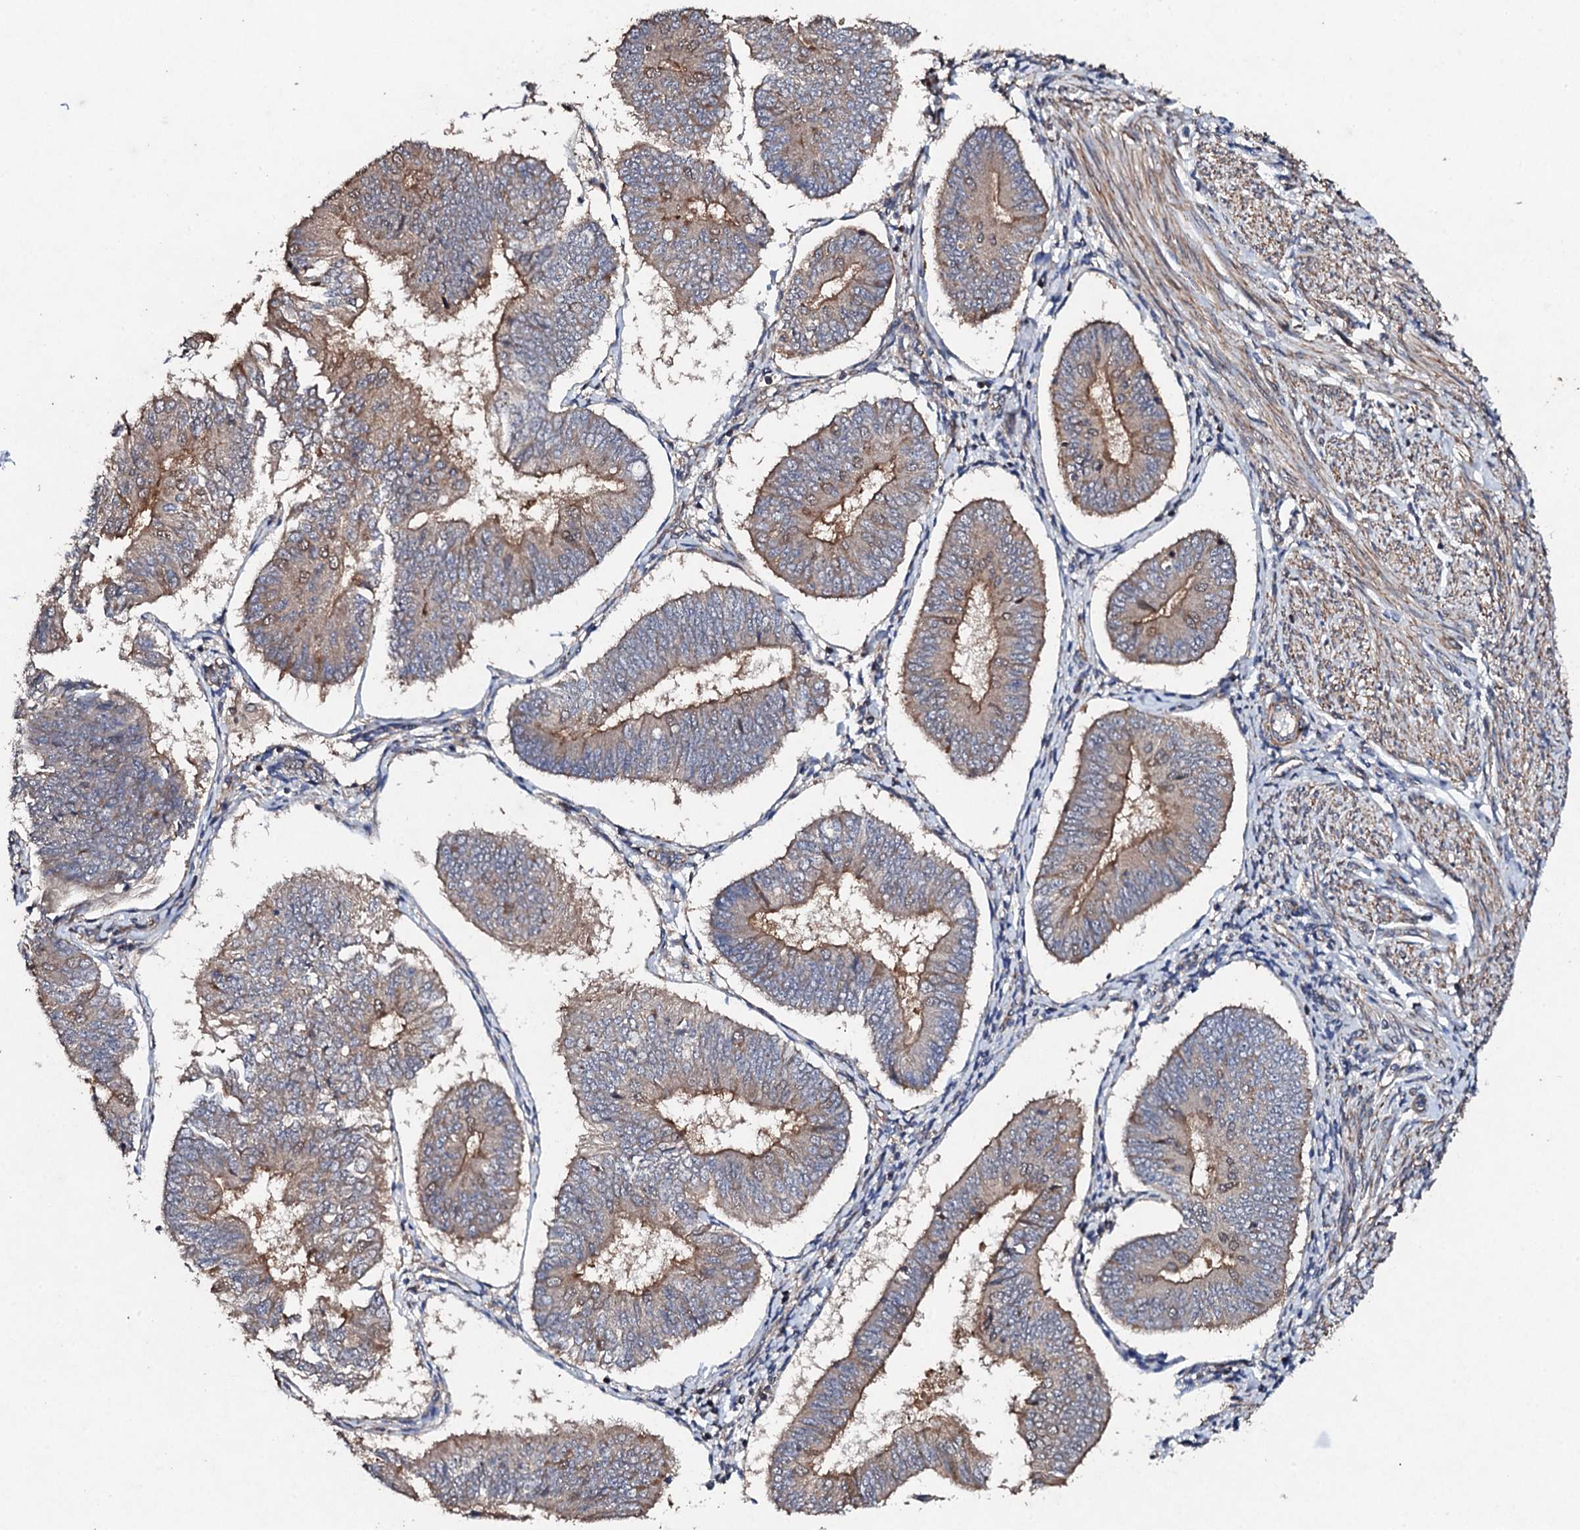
{"staining": {"intensity": "moderate", "quantity": ">75%", "location": "cytoplasmic/membranous"}, "tissue": "endometrial cancer", "cell_type": "Tumor cells", "image_type": "cancer", "snomed": [{"axis": "morphology", "description": "Adenocarcinoma, NOS"}, {"axis": "topography", "description": "Endometrium"}], "caption": "There is medium levels of moderate cytoplasmic/membranous positivity in tumor cells of adenocarcinoma (endometrial), as demonstrated by immunohistochemical staining (brown color).", "gene": "MOCOS", "patient": {"sex": "female", "age": 58}}